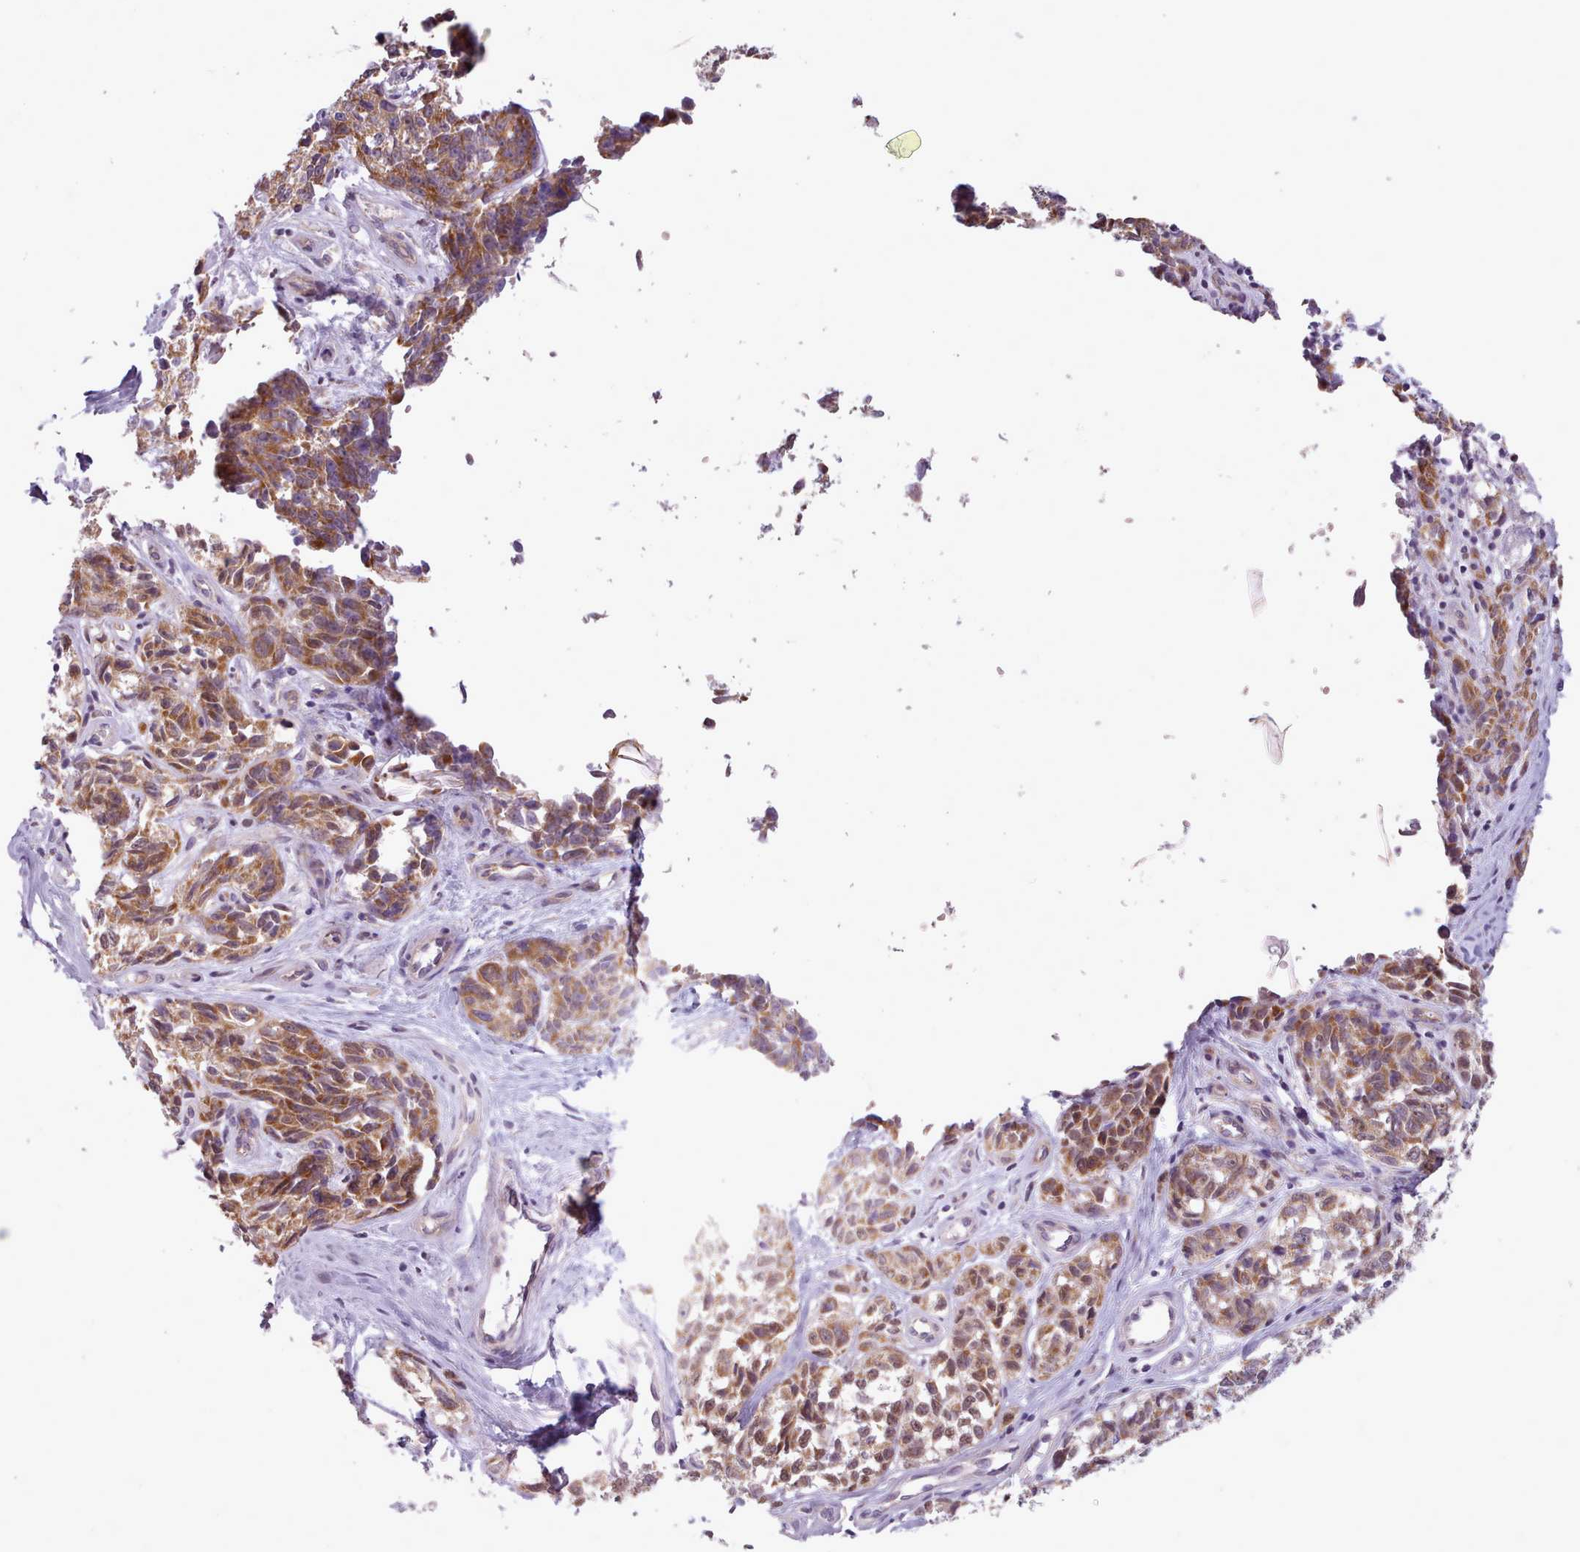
{"staining": {"intensity": "moderate", "quantity": ">75%", "location": "cytoplasmic/membranous"}, "tissue": "melanoma", "cell_type": "Tumor cells", "image_type": "cancer", "snomed": [{"axis": "morphology", "description": "Normal tissue, NOS"}, {"axis": "morphology", "description": "Malignant melanoma, NOS"}, {"axis": "topography", "description": "Skin"}], "caption": "This image displays IHC staining of human malignant melanoma, with medium moderate cytoplasmic/membranous expression in approximately >75% of tumor cells.", "gene": "SLURP1", "patient": {"sex": "female", "age": 64}}